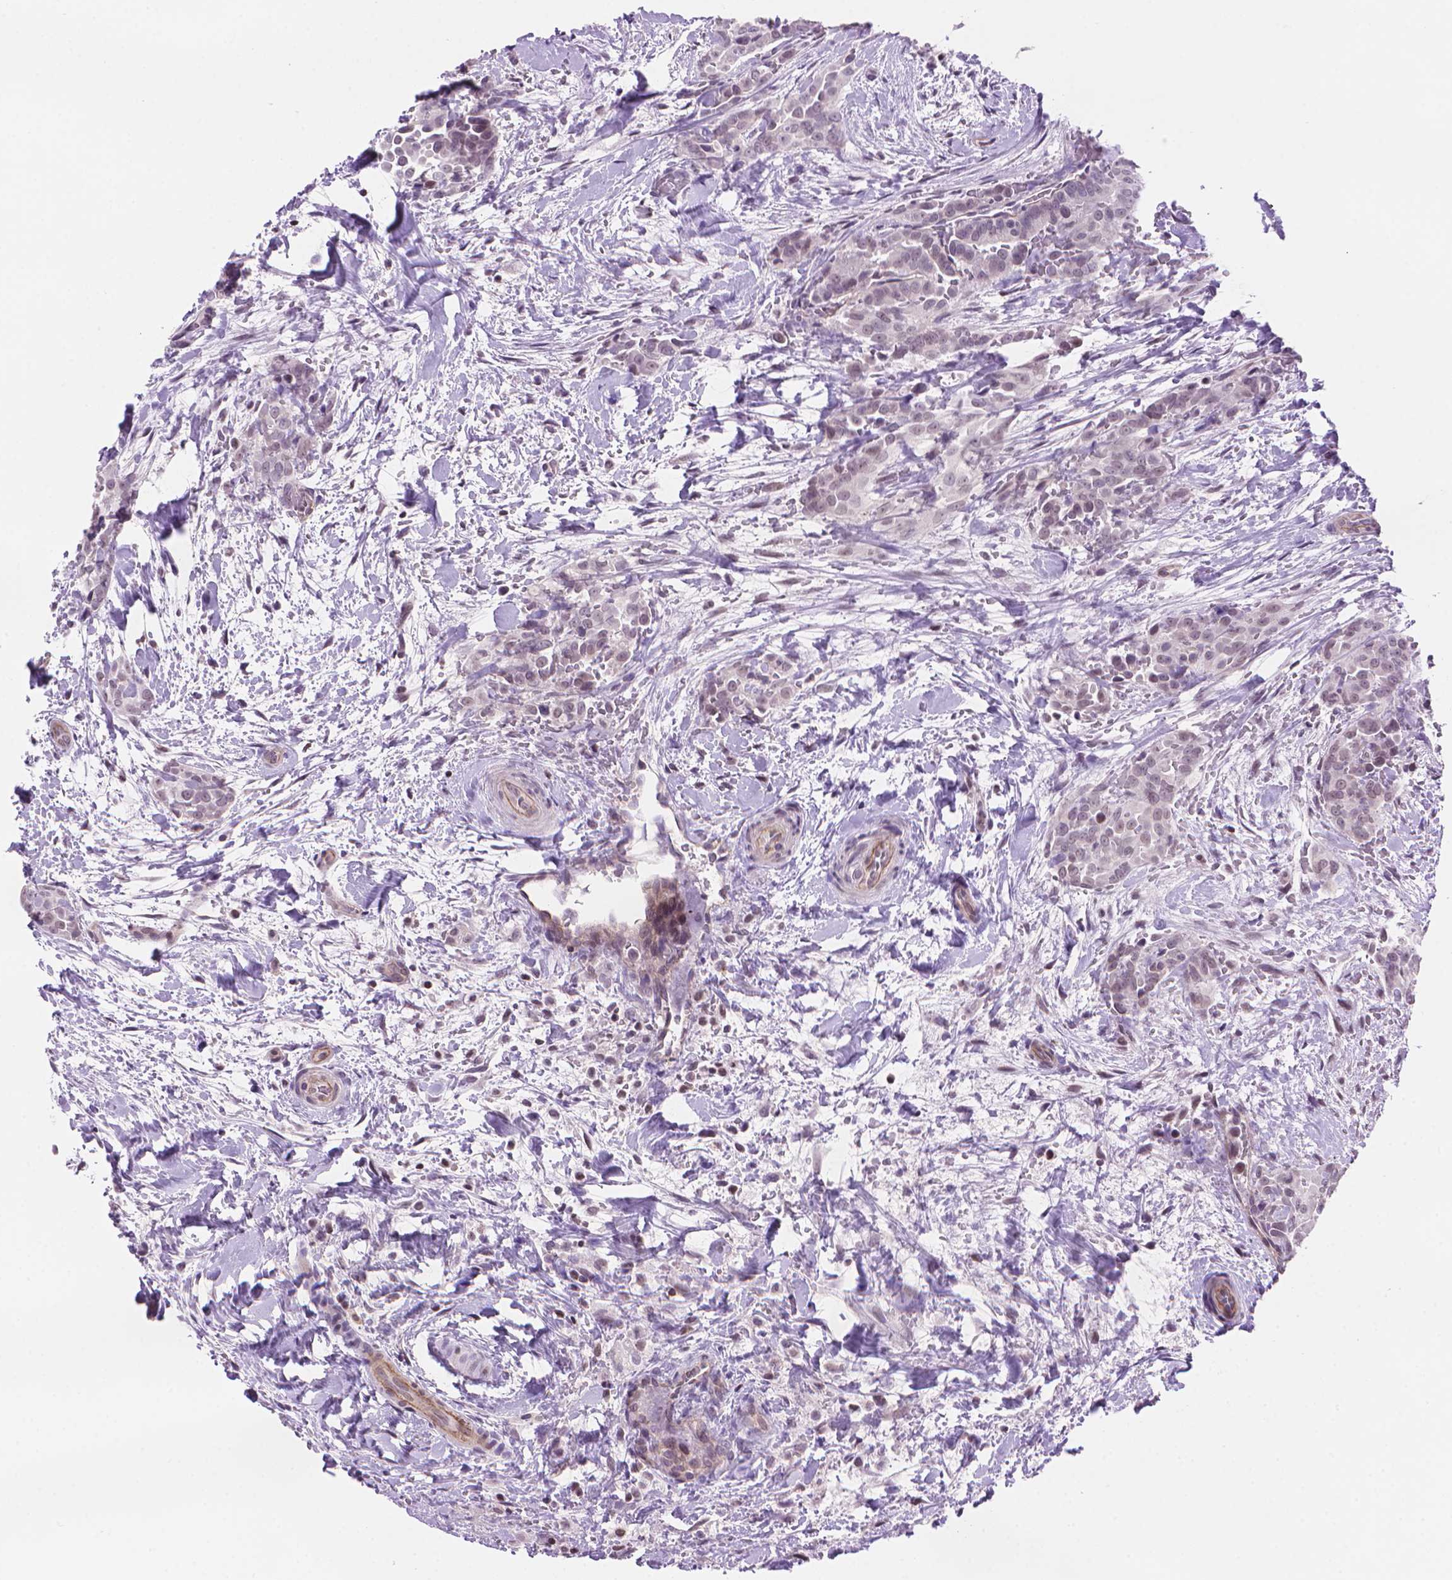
{"staining": {"intensity": "negative", "quantity": "none", "location": "none"}, "tissue": "thyroid cancer", "cell_type": "Tumor cells", "image_type": "cancer", "snomed": [{"axis": "morphology", "description": "Papillary adenocarcinoma, NOS"}, {"axis": "topography", "description": "Thyroid gland"}], "caption": "DAB (3,3'-diaminobenzidine) immunohistochemical staining of thyroid cancer (papillary adenocarcinoma) exhibits no significant staining in tumor cells.", "gene": "TMEM184A", "patient": {"sex": "male", "age": 61}}